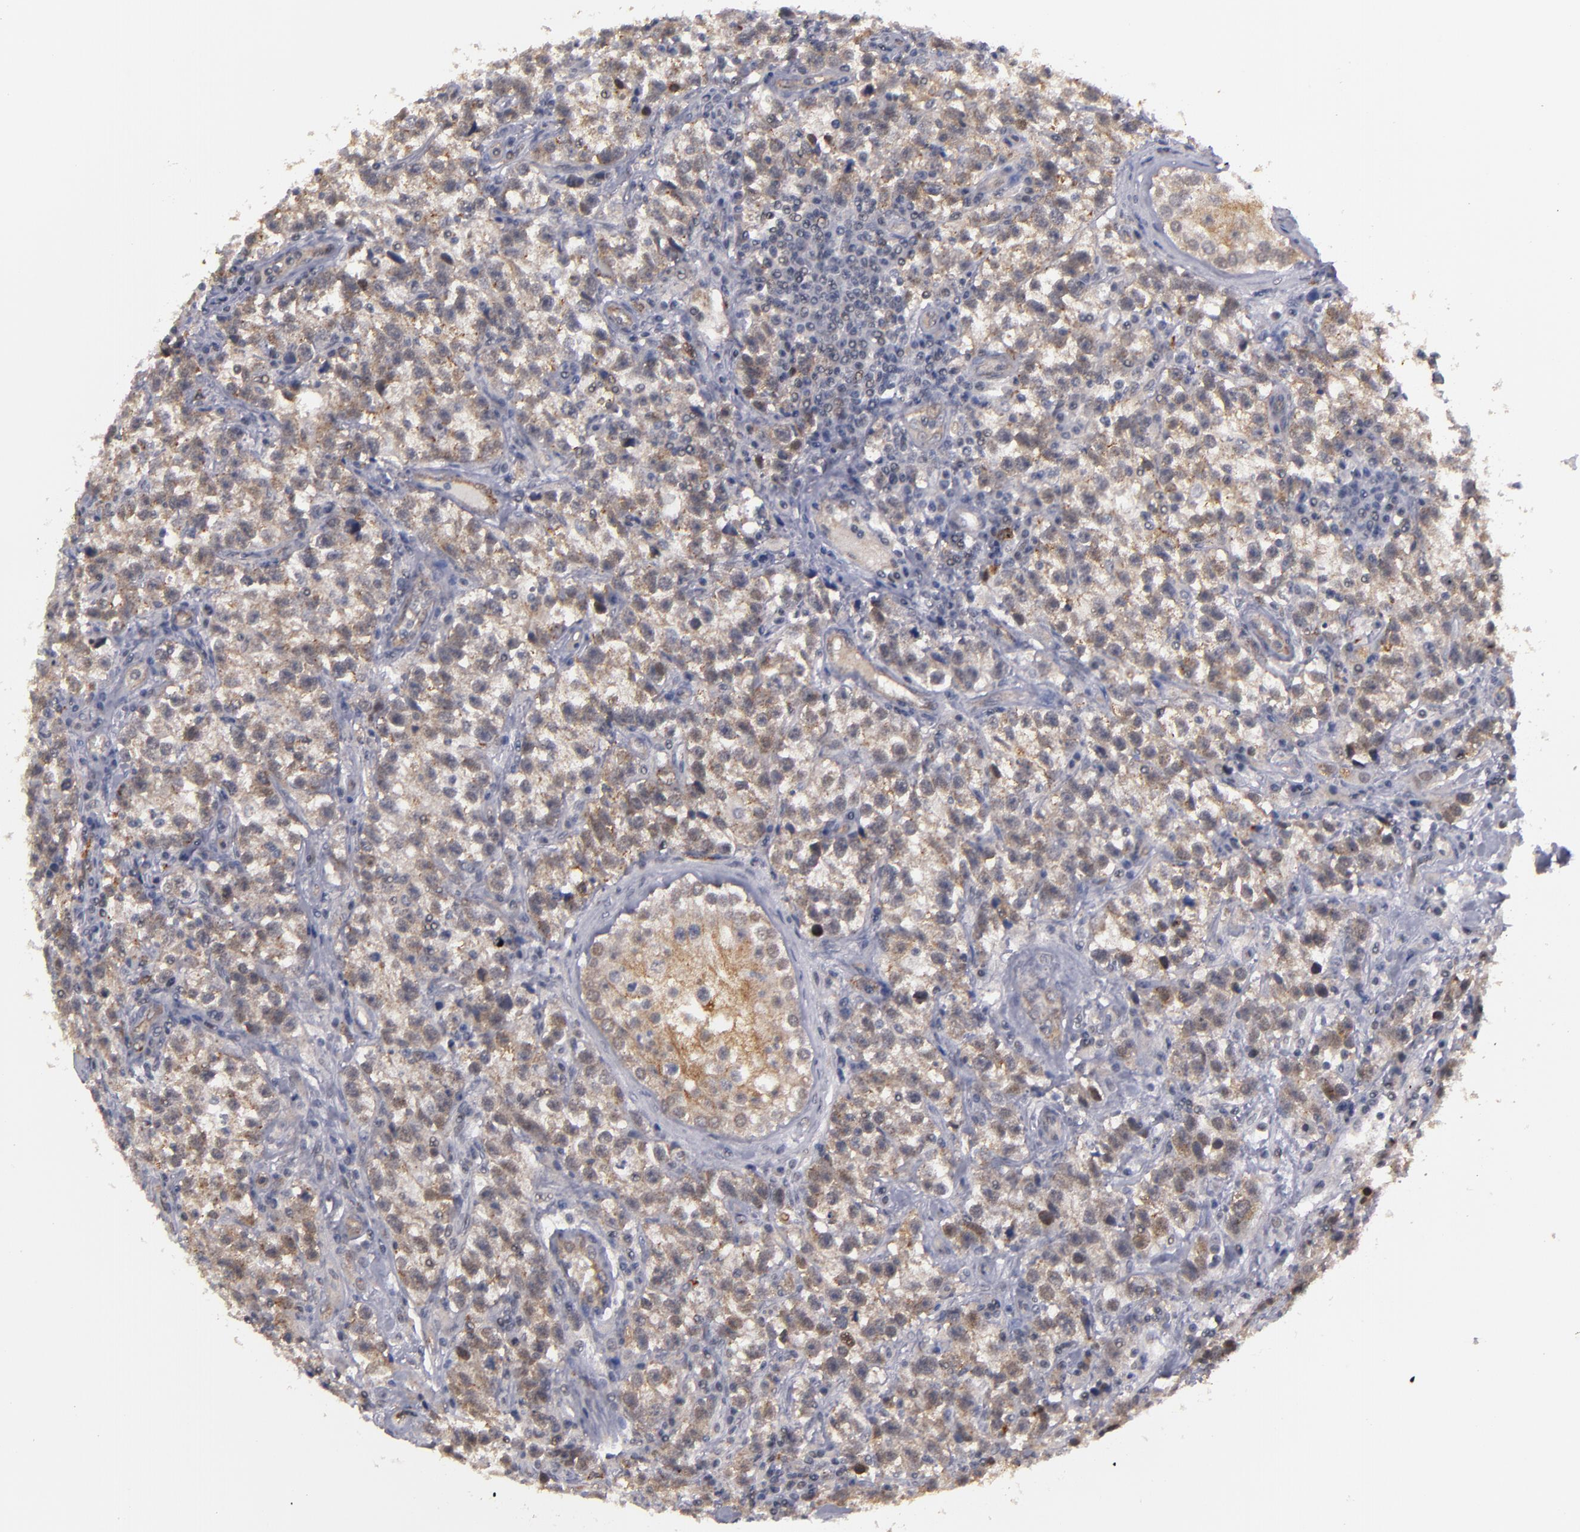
{"staining": {"intensity": "moderate", "quantity": ">75%", "location": "cytoplasmic/membranous"}, "tissue": "testis cancer", "cell_type": "Tumor cells", "image_type": "cancer", "snomed": [{"axis": "morphology", "description": "Seminoma, NOS"}, {"axis": "topography", "description": "Testis"}], "caption": "Seminoma (testis) stained for a protein (brown) demonstrates moderate cytoplasmic/membranous positive positivity in approximately >75% of tumor cells.", "gene": "STX3", "patient": {"sex": "male", "age": 38}}